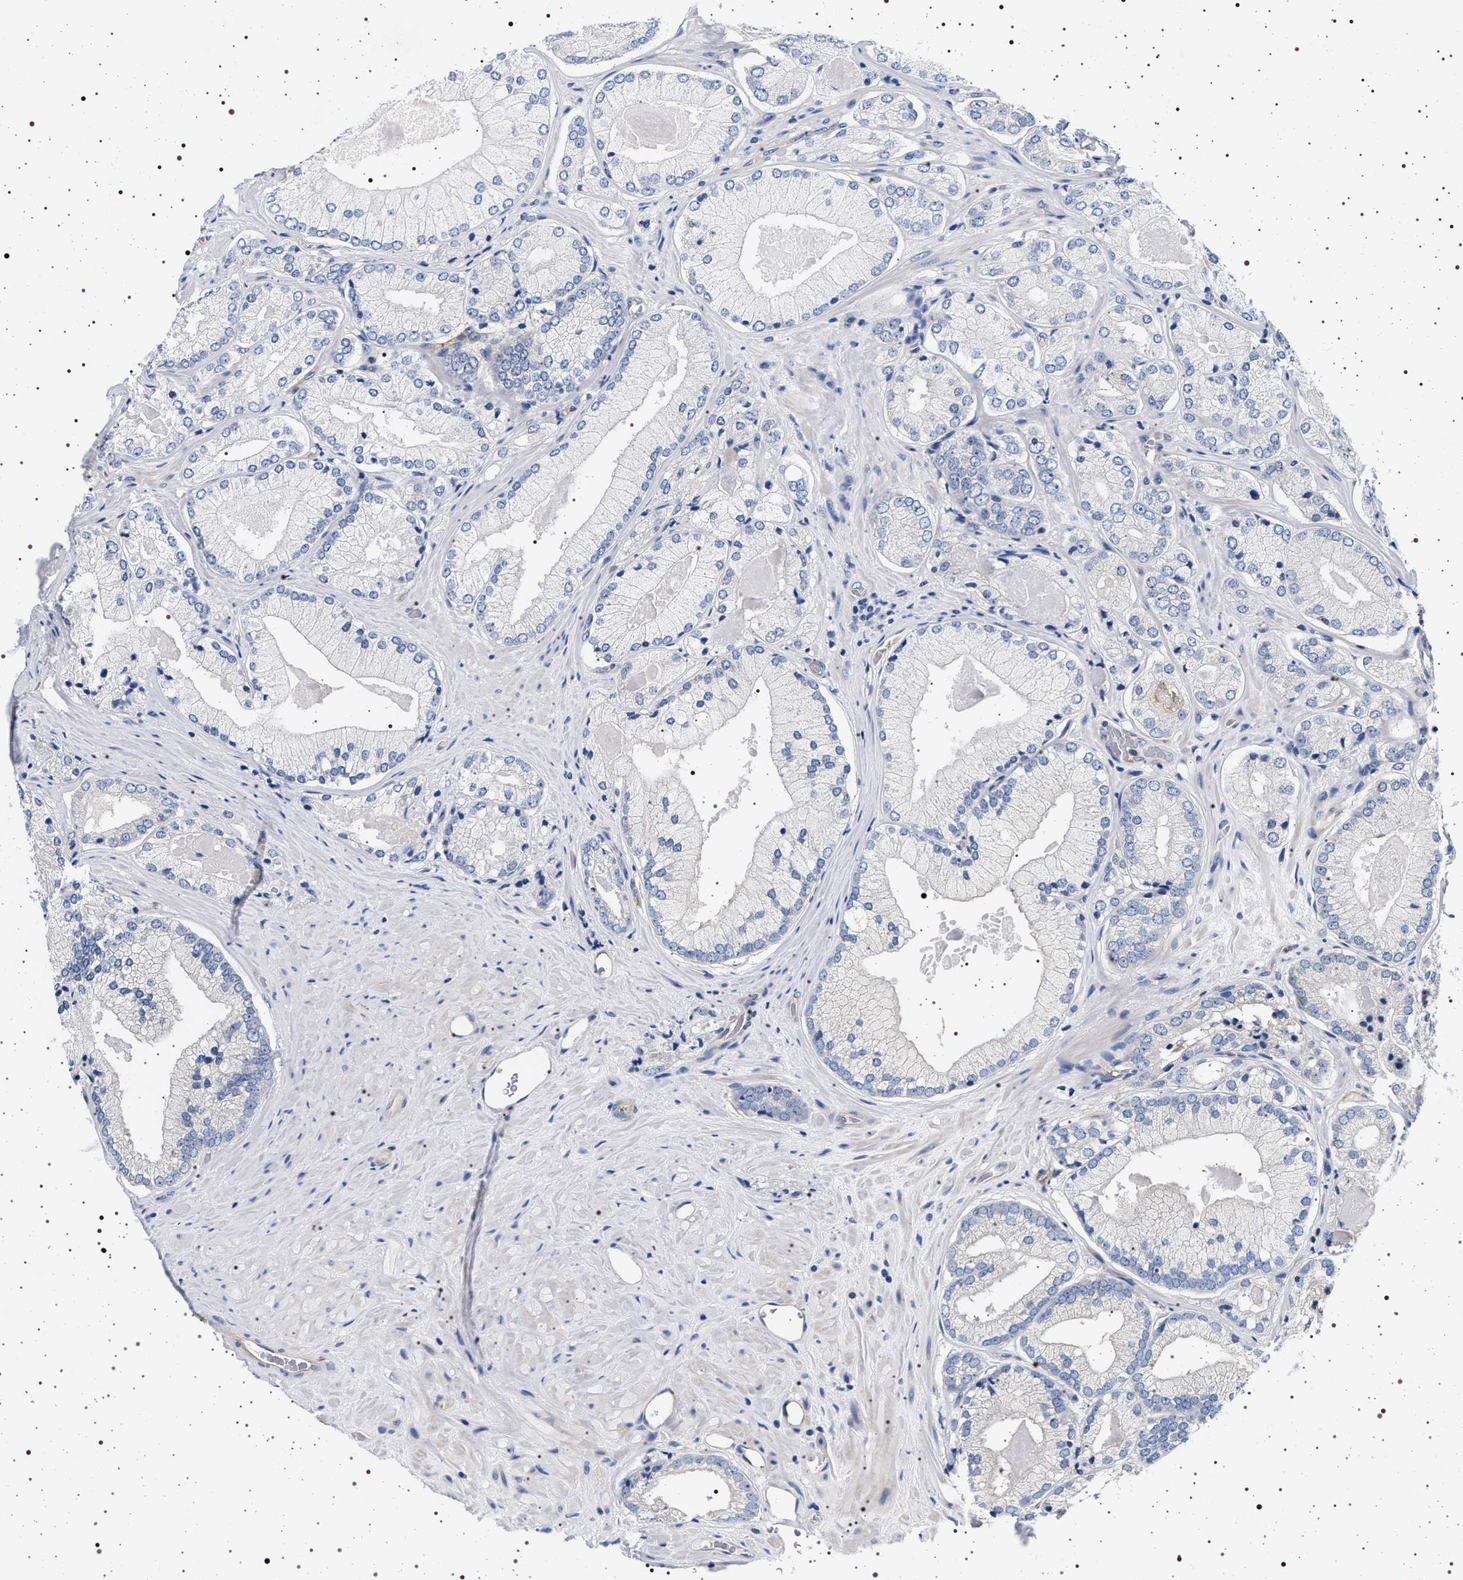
{"staining": {"intensity": "negative", "quantity": "none", "location": "none"}, "tissue": "prostate cancer", "cell_type": "Tumor cells", "image_type": "cancer", "snomed": [{"axis": "morphology", "description": "Adenocarcinoma, Low grade"}, {"axis": "topography", "description": "Prostate"}], "caption": "Tumor cells show no significant staining in adenocarcinoma (low-grade) (prostate). The staining was performed using DAB to visualize the protein expression in brown, while the nuclei were stained in blue with hematoxylin (Magnification: 20x).", "gene": "HSD17B1", "patient": {"sex": "male", "age": 65}}